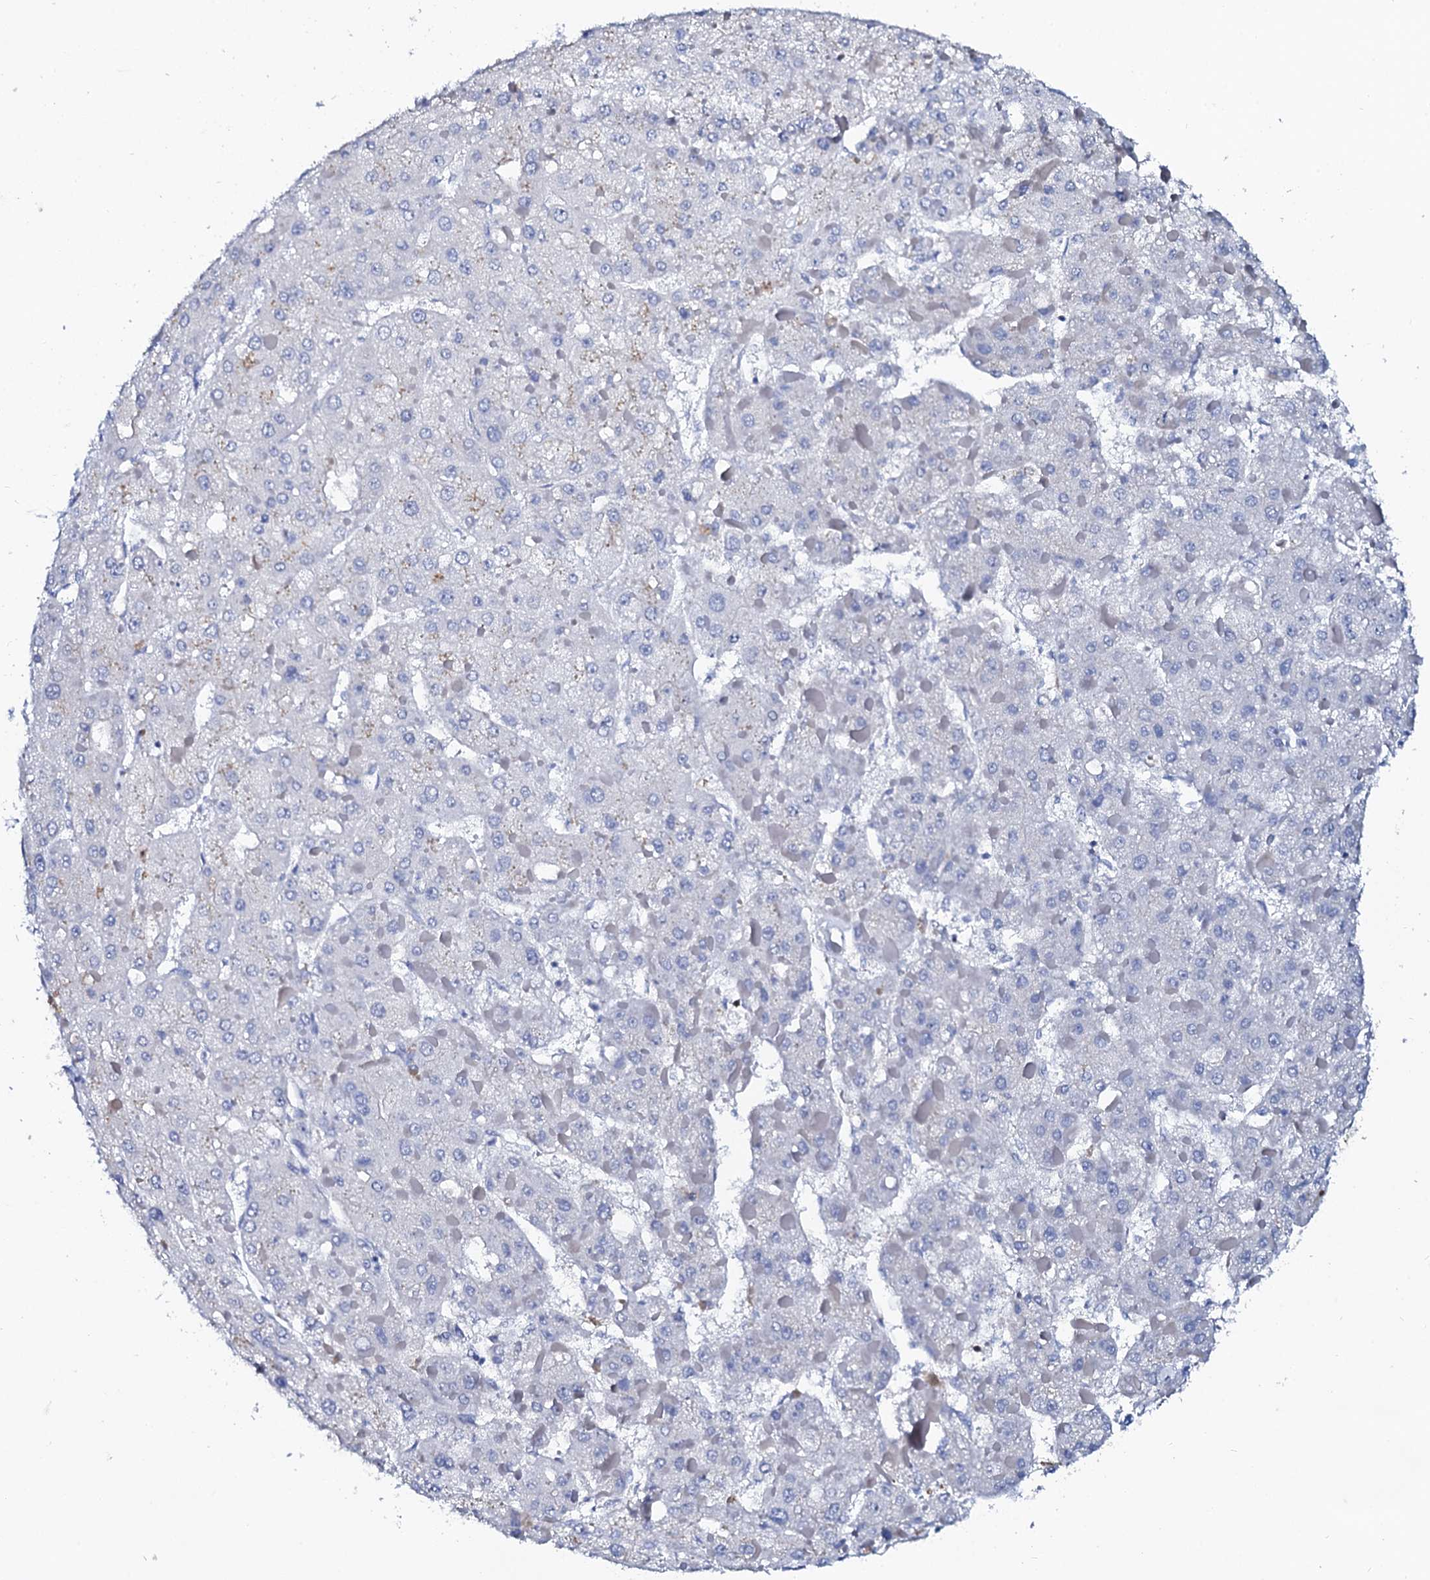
{"staining": {"intensity": "negative", "quantity": "none", "location": "none"}, "tissue": "liver cancer", "cell_type": "Tumor cells", "image_type": "cancer", "snomed": [{"axis": "morphology", "description": "Carcinoma, Hepatocellular, NOS"}, {"axis": "topography", "description": "Liver"}], "caption": "This is an immunohistochemistry micrograph of hepatocellular carcinoma (liver). There is no positivity in tumor cells.", "gene": "GLB1L3", "patient": {"sex": "female", "age": 73}}